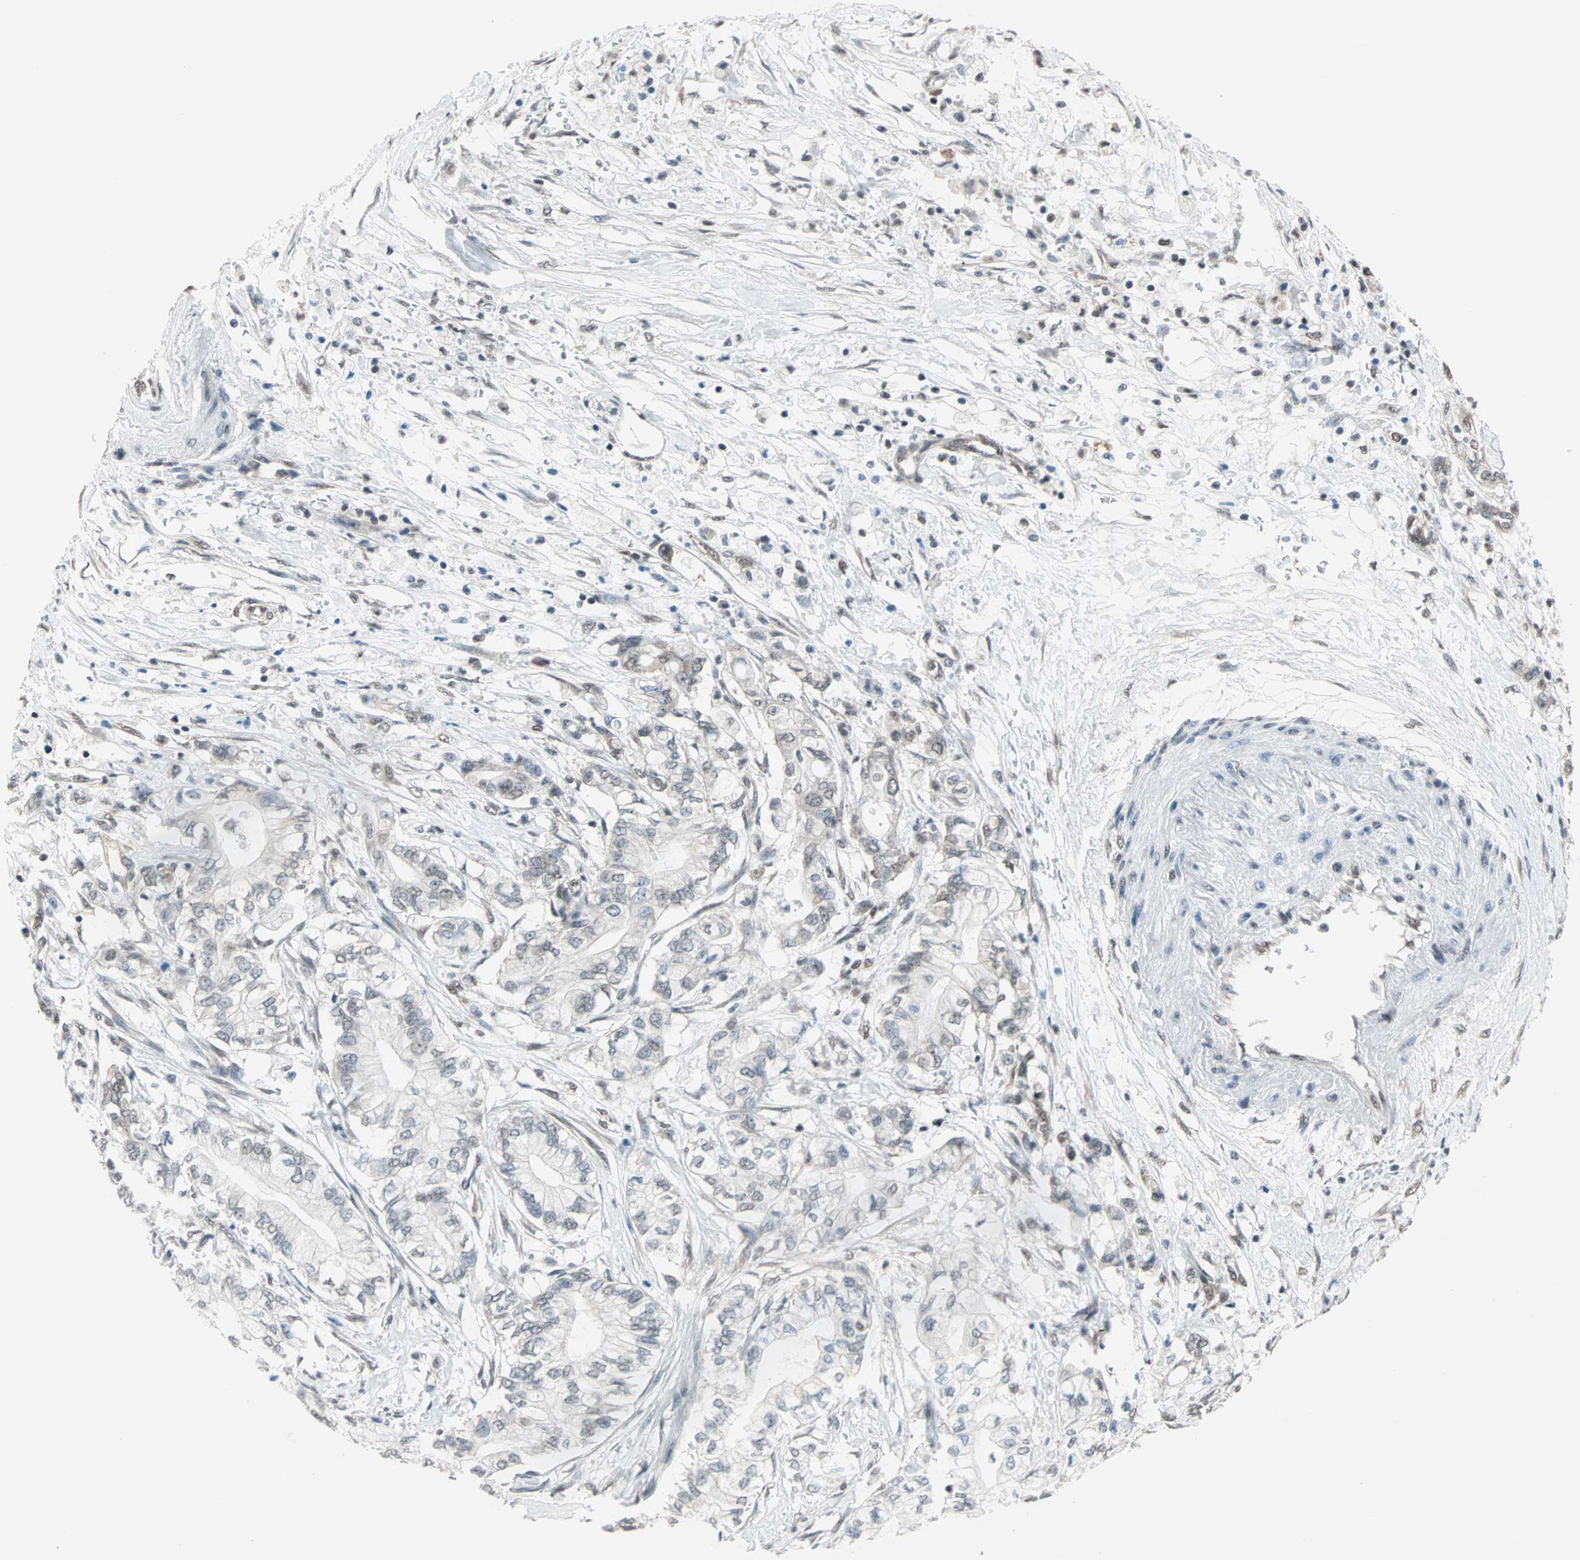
{"staining": {"intensity": "negative", "quantity": "none", "location": "none"}, "tissue": "pancreatic cancer", "cell_type": "Tumor cells", "image_type": "cancer", "snomed": [{"axis": "morphology", "description": "Adenocarcinoma, NOS"}, {"axis": "topography", "description": "Pancreas"}], "caption": "DAB immunohistochemical staining of human adenocarcinoma (pancreatic) demonstrates no significant expression in tumor cells. (Brightfield microscopy of DAB (3,3'-diaminobenzidine) IHC at high magnification).", "gene": "DAZAP1", "patient": {"sex": "male", "age": 70}}